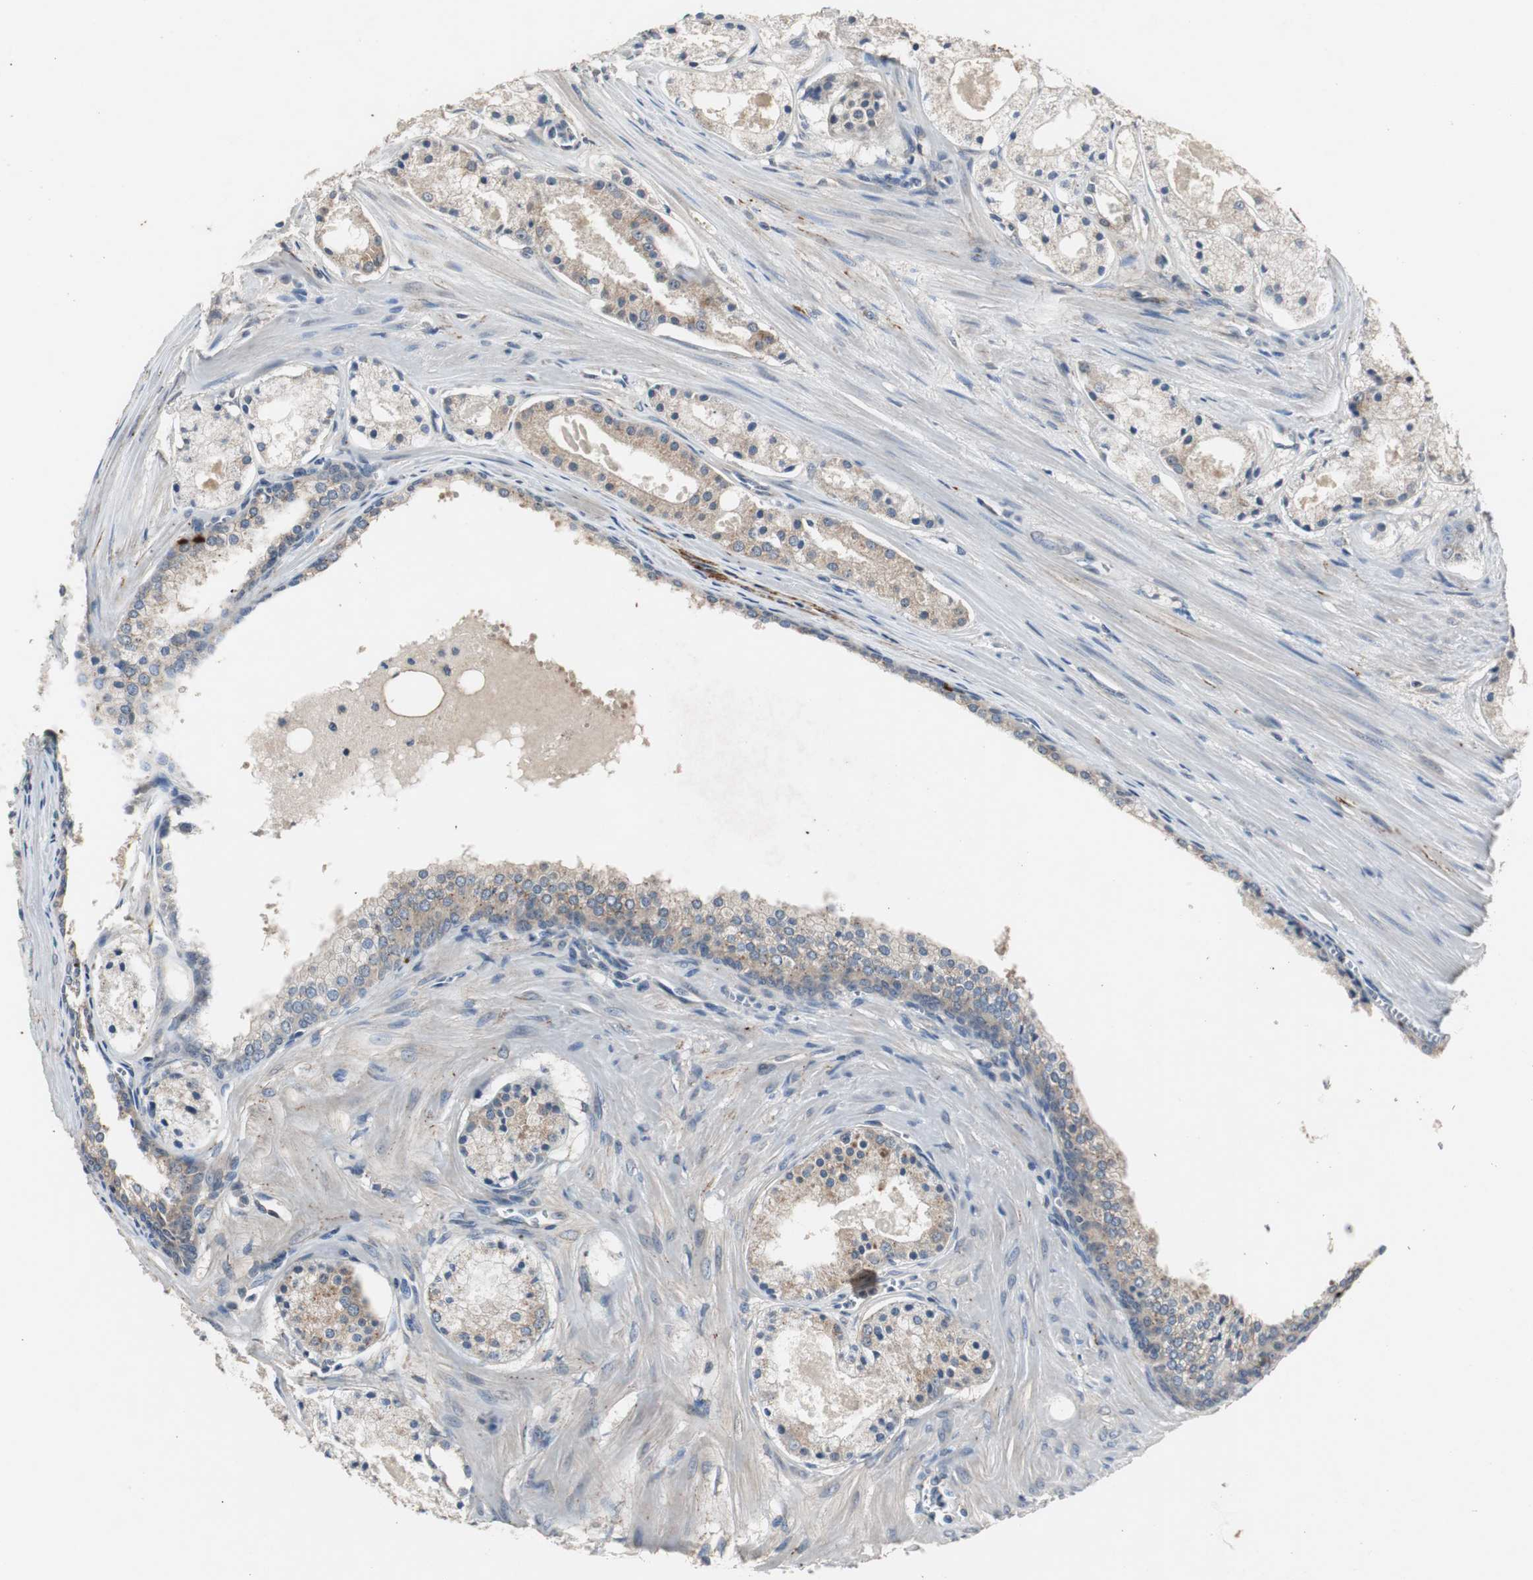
{"staining": {"intensity": "moderate", "quantity": "25%-75%", "location": "cytoplasmic/membranous"}, "tissue": "prostate cancer", "cell_type": "Tumor cells", "image_type": "cancer", "snomed": [{"axis": "morphology", "description": "Adenocarcinoma, Low grade"}, {"axis": "topography", "description": "Prostate"}], "caption": "Moderate cytoplasmic/membranous staining is appreciated in approximately 25%-75% of tumor cells in prostate cancer.", "gene": "PTPRN2", "patient": {"sex": "male", "age": 57}}